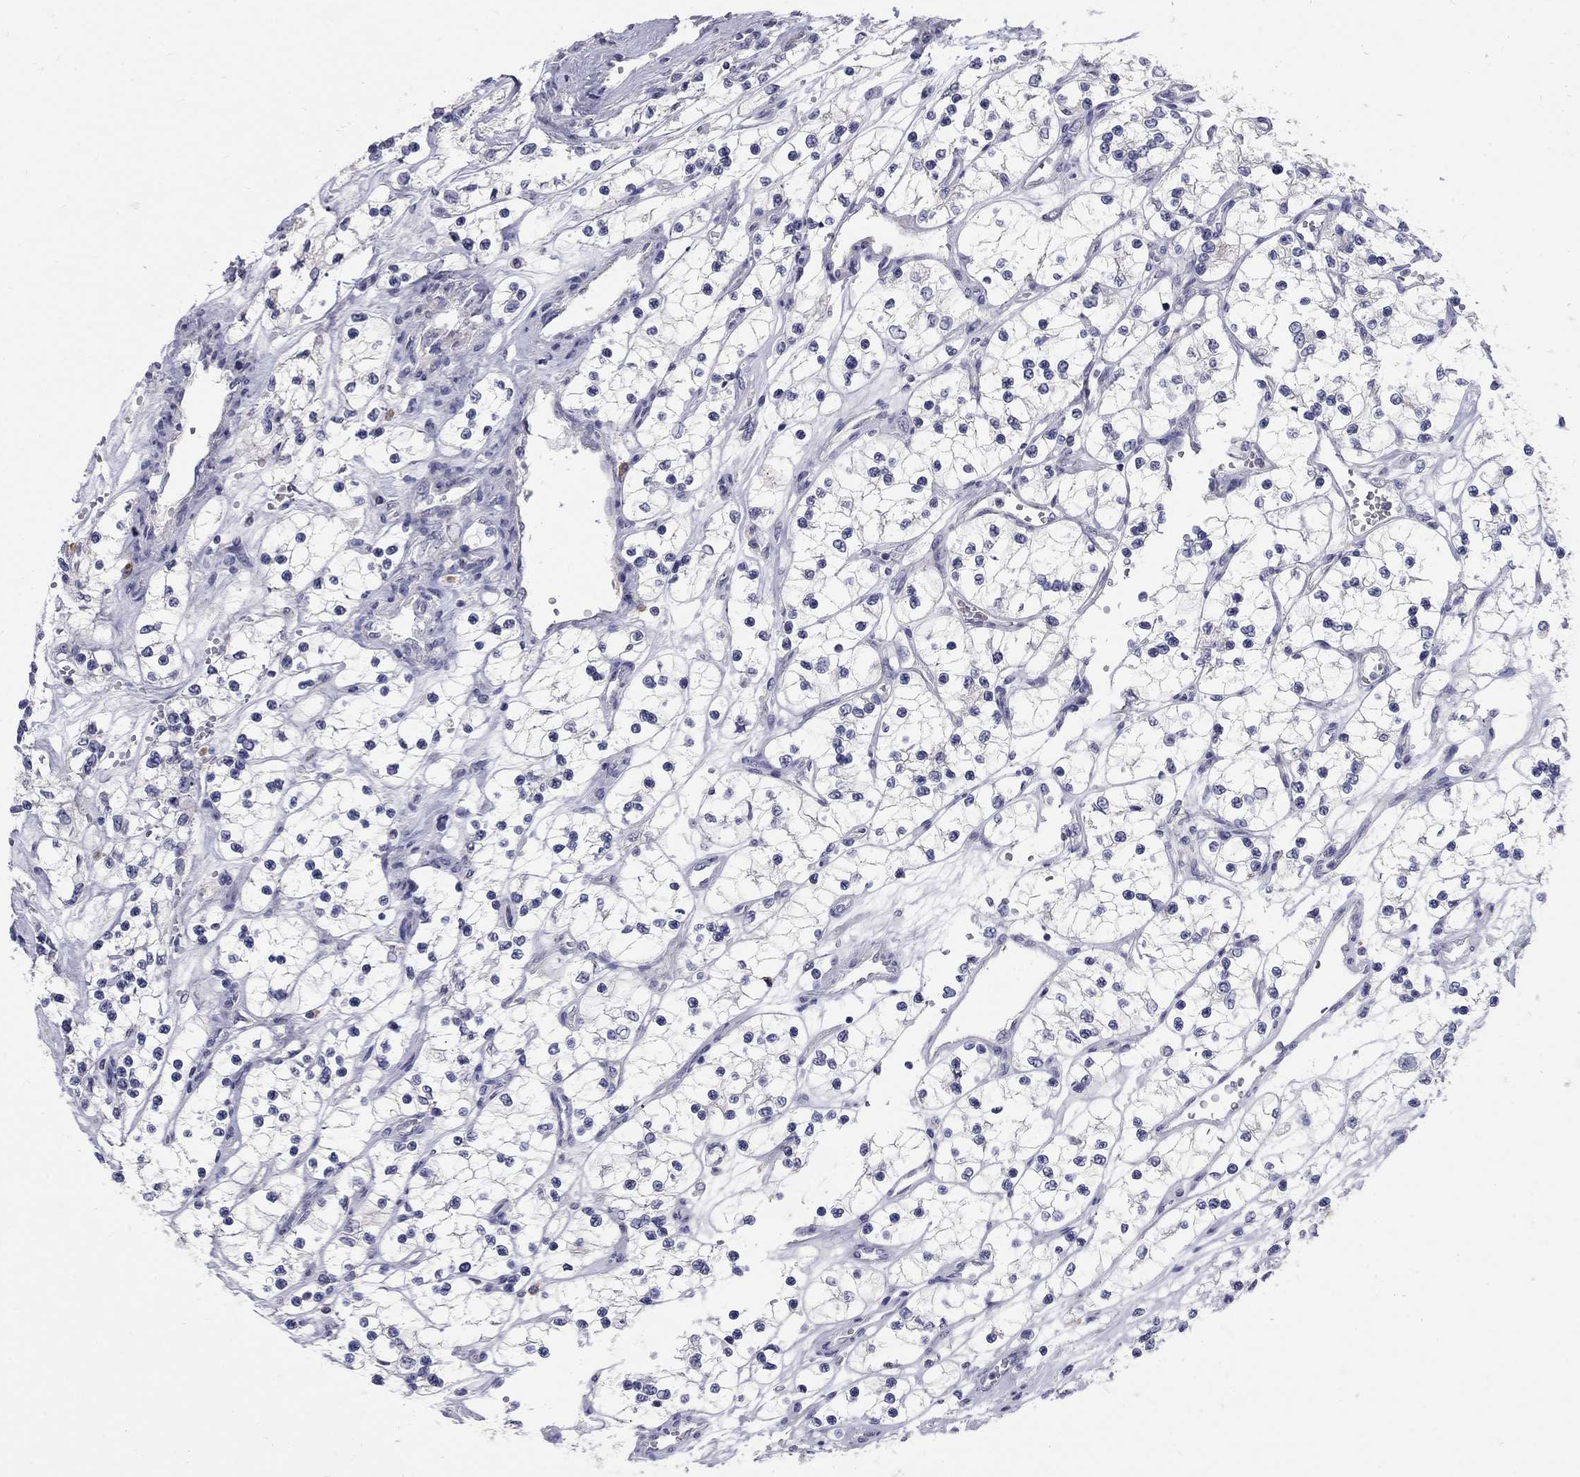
{"staining": {"intensity": "negative", "quantity": "none", "location": "none"}, "tissue": "renal cancer", "cell_type": "Tumor cells", "image_type": "cancer", "snomed": [{"axis": "morphology", "description": "Adenocarcinoma, NOS"}, {"axis": "topography", "description": "Kidney"}], "caption": "High power microscopy micrograph of an immunohistochemistry (IHC) micrograph of renal cancer (adenocarcinoma), revealing no significant staining in tumor cells.", "gene": "PTH1R", "patient": {"sex": "female", "age": 69}}